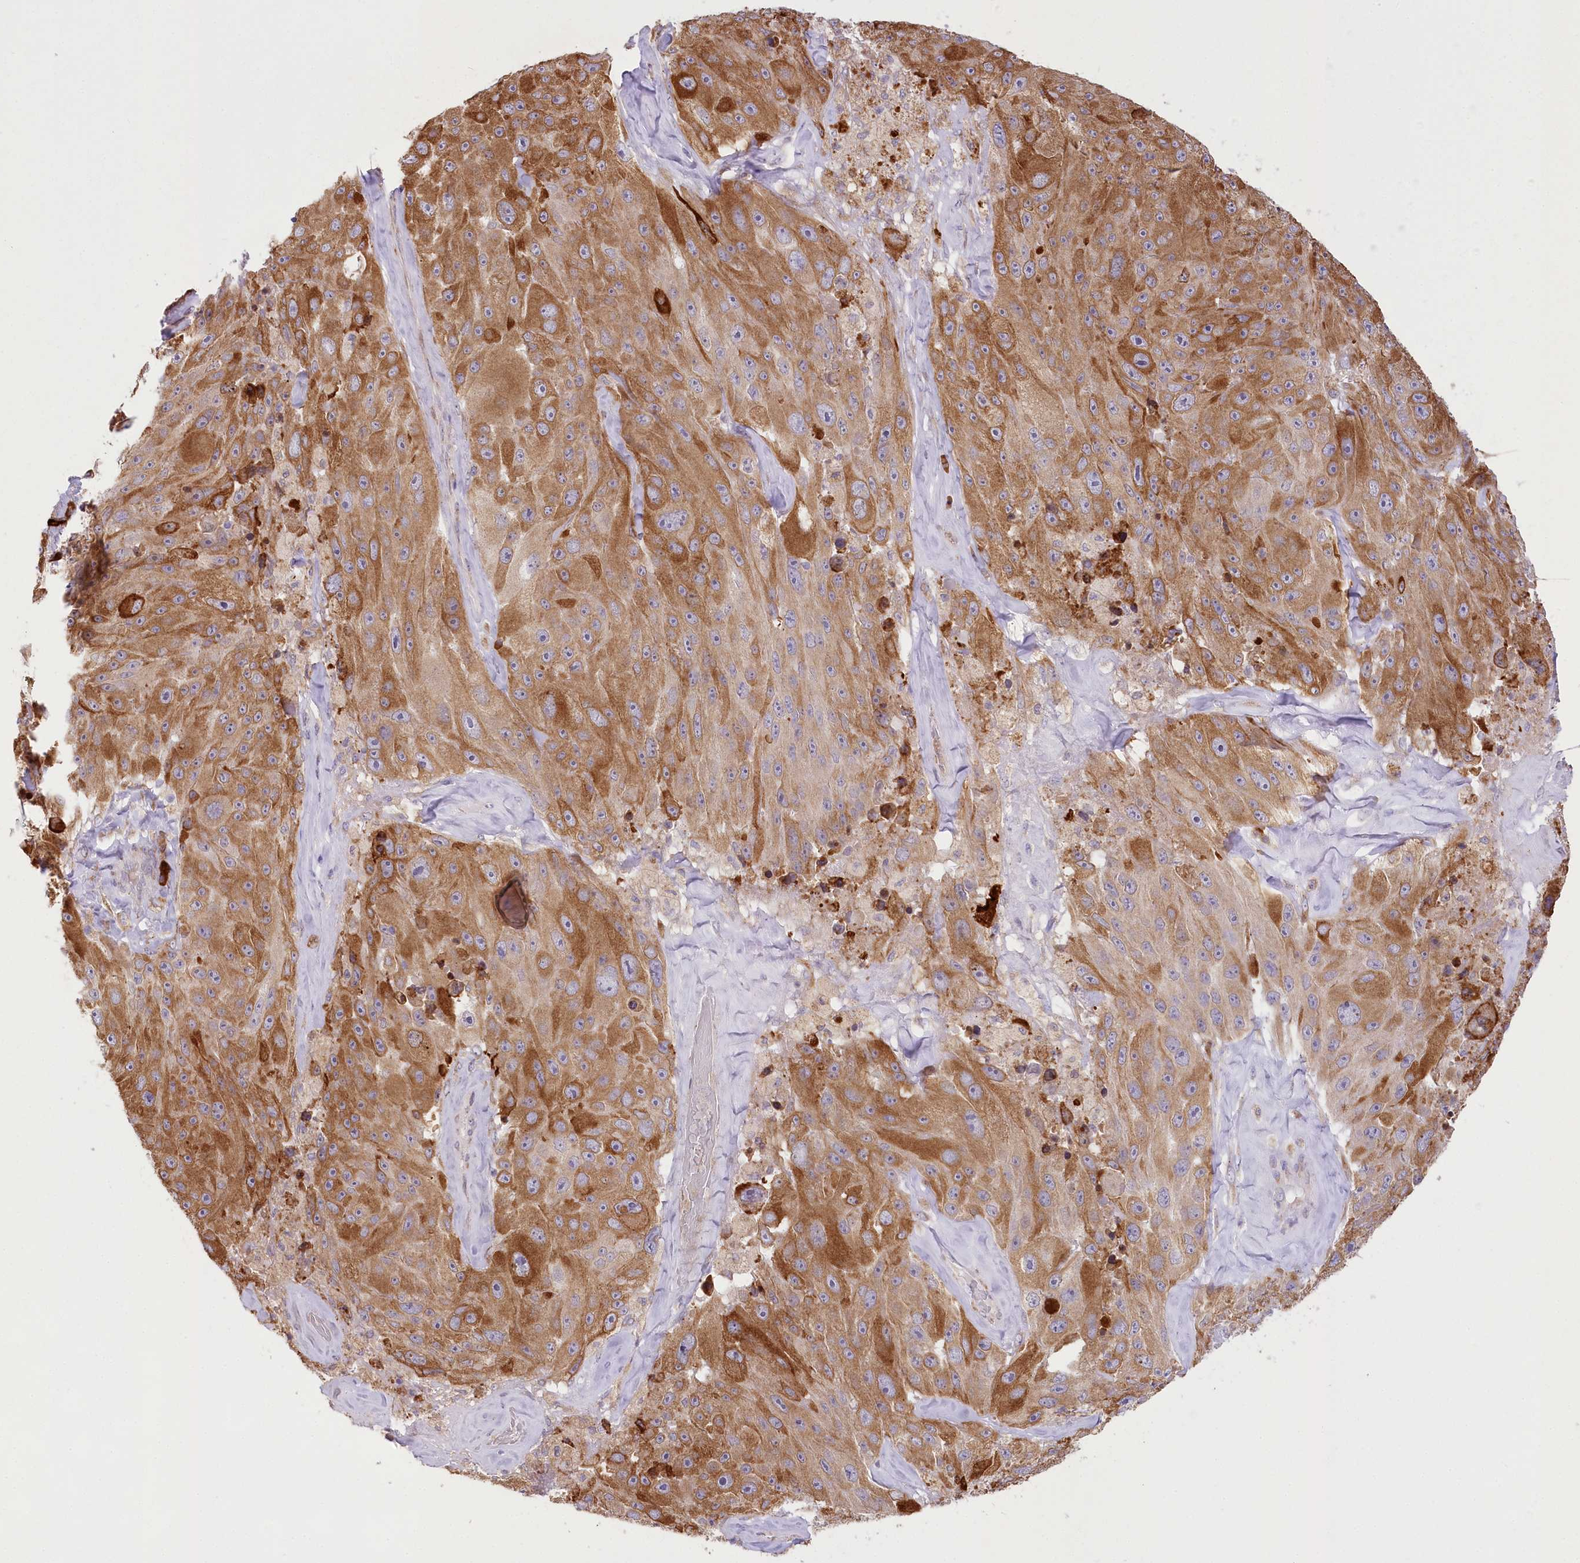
{"staining": {"intensity": "moderate", "quantity": ">75%", "location": "cytoplasmic/membranous"}, "tissue": "melanoma", "cell_type": "Tumor cells", "image_type": "cancer", "snomed": [{"axis": "morphology", "description": "Malignant melanoma, Metastatic site"}, {"axis": "topography", "description": "Lymph node"}], "caption": "Melanoma stained with a brown dye shows moderate cytoplasmic/membranous positive staining in about >75% of tumor cells.", "gene": "NCKAP5", "patient": {"sex": "male", "age": 62}}